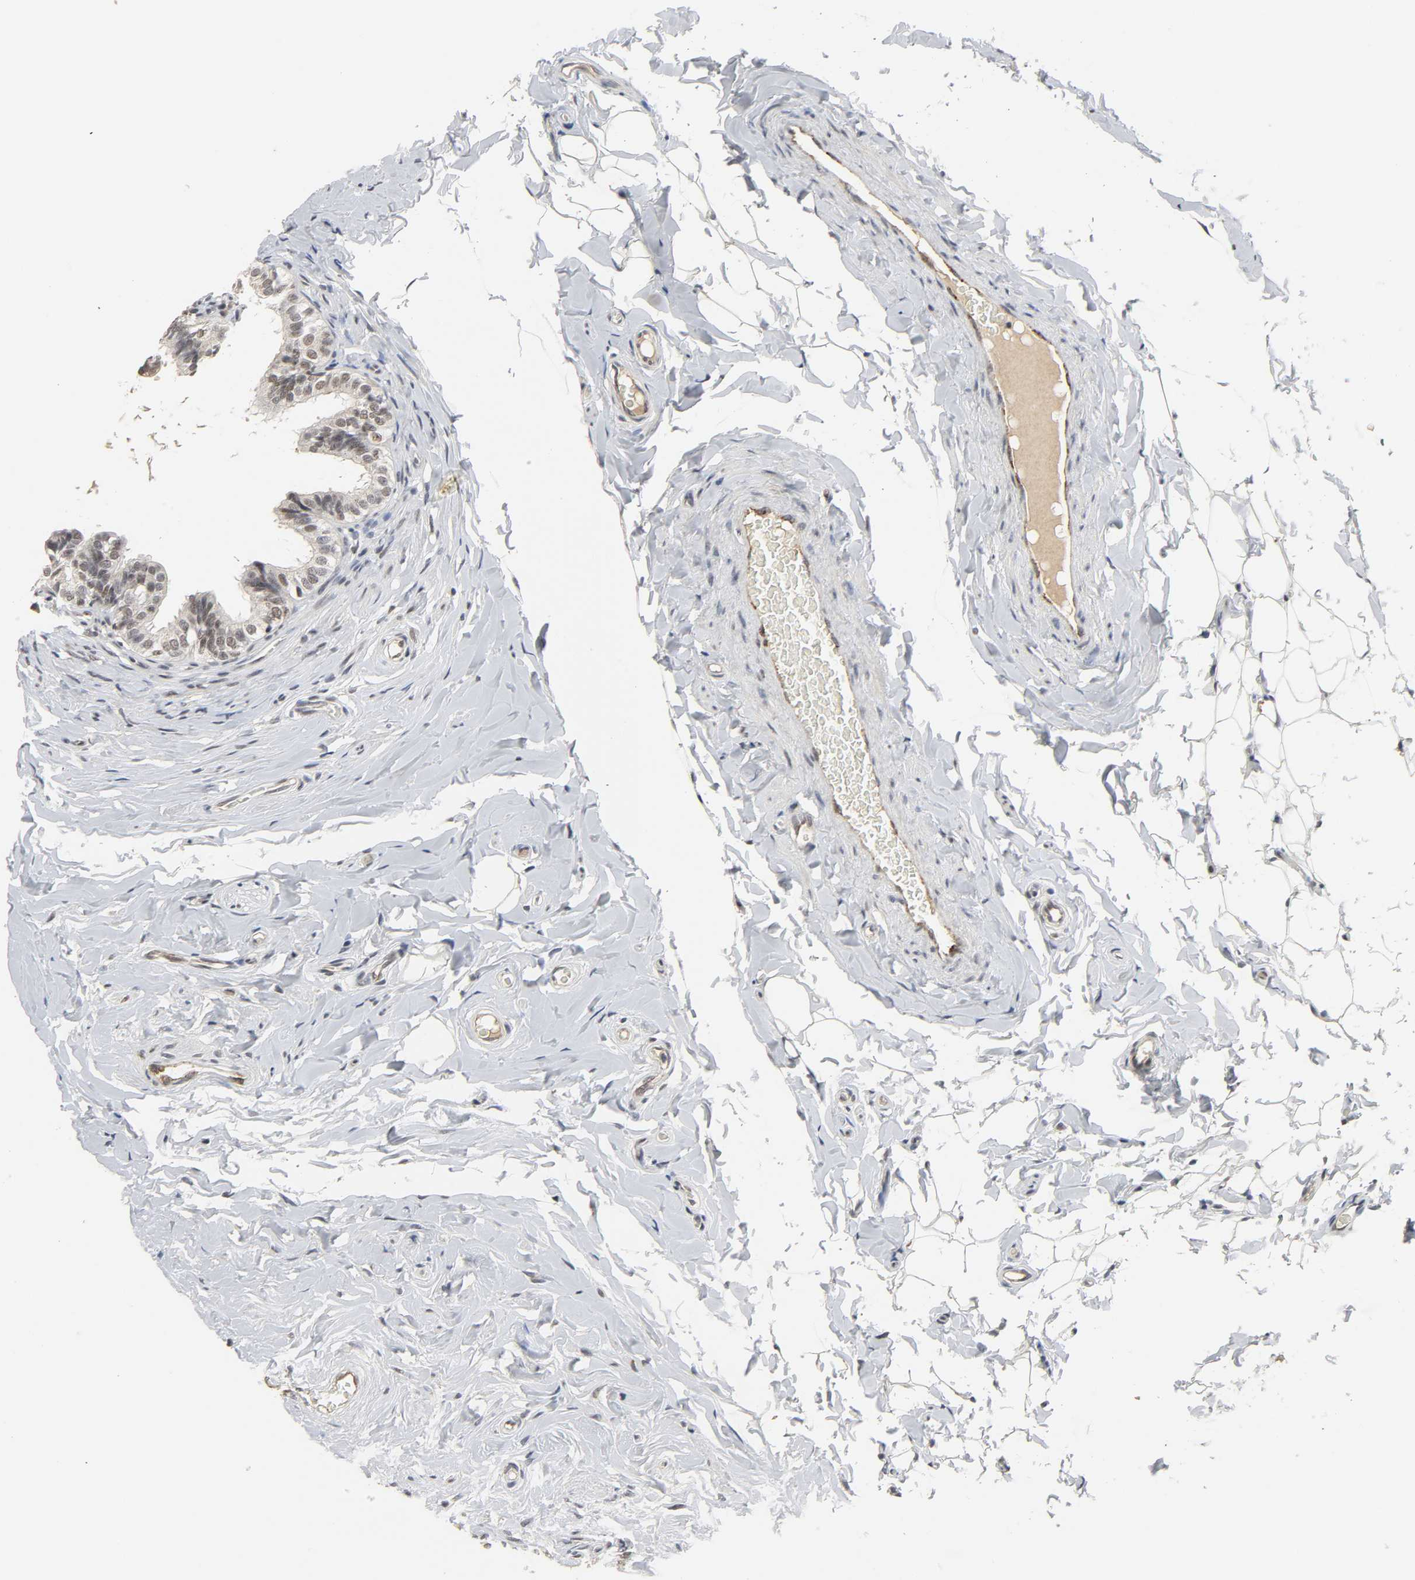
{"staining": {"intensity": "strong", "quantity": ">75%", "location": "cytoplasmic/membranous,nuclear"}, "tissue": "epididymis", "cell_type": "Glandular cells", "image_type": "normal", "snomed": [{"axis": "morphology", "description": "Normal tissue, NOS"}, {"axis": "topography", "description": "Epididymis"}], "caption": "A high amount of strong cytoplasmic/membranous,nuclear expression is appreciated in about >75% of glandular cells in unremarkable epididymis.", "gene": "NCOA6", "patient": {"sex": "male", "age": 26}}